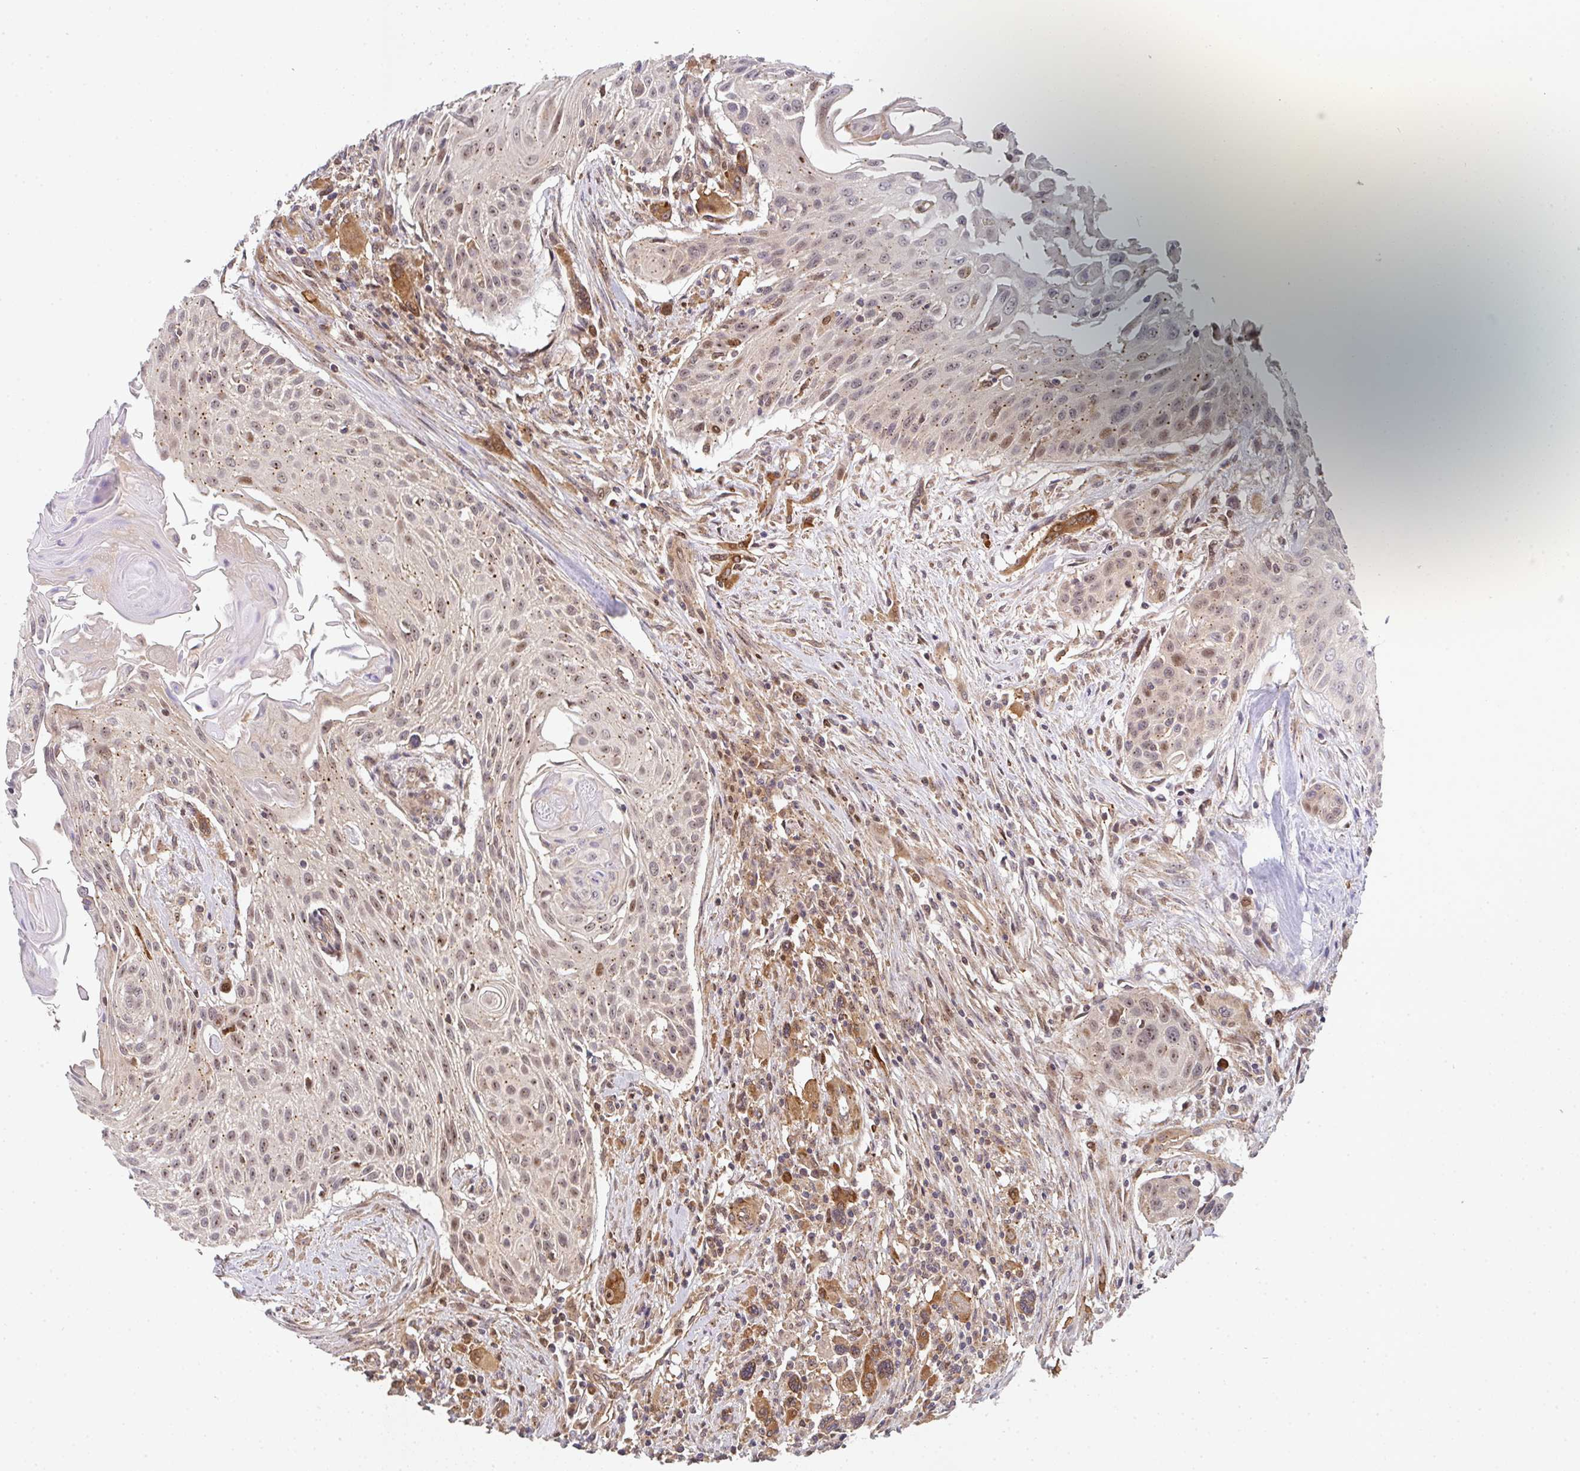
{"staining": {"intensity": "weak", "quantity": "25%-75%", "location": "cytoplasmic/membranous,nuclear"}, "tissue": "head and neck cancer", "cell_type": "Tumor cells", "image_type": "cancer", "snomed": [{"axis": "morphology", "description": "Squamous cell carcinoma, NOS"}, {"axis": "topography", "description": "Lymph node"}, {"axis": "topography", "description": "Salivary gland"}, {"axis": "topography", "description": "Head-Neck"}], "caption": "A micrograph of head and neck cancer (squamous cell carcinoma) stained for a protein demonstrates weak cytoplasmic/membranous and nuclear brown staining in tumor cells.", "gene": "SIMC1", "patient": {"sex": "female", "age": 74}}